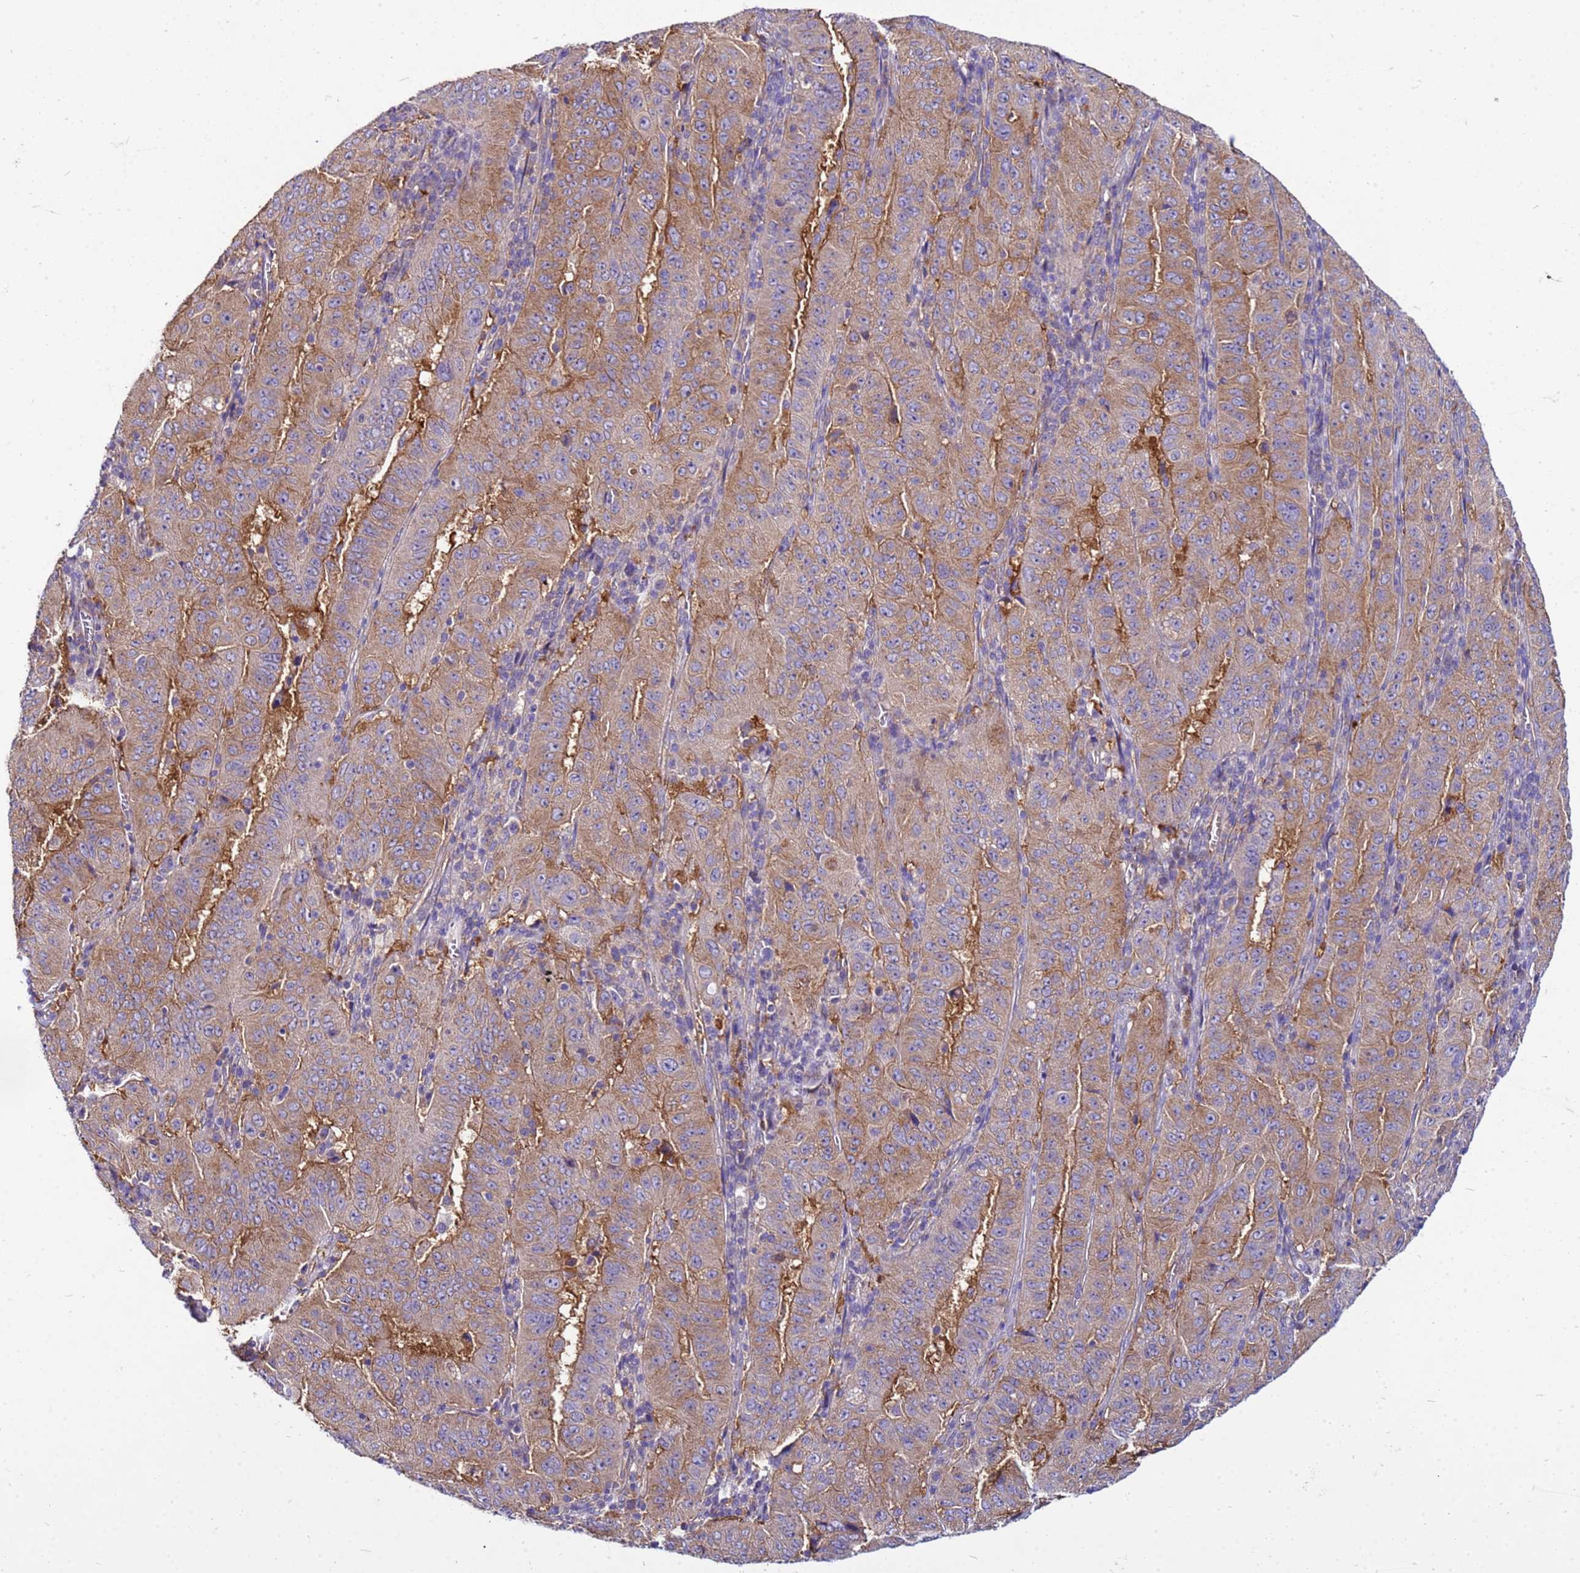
{"staining": {"intensity": "weak", "quantity": "25%-75%", "location": "cytoplasmic/membranous"}, "tissue": "pancreatic cancer", "cell_type": "Tumor cells", "image_type": "cancer", "snomed": [{"axis": "morphology", "description": "Adenocarcinoma, NOS"}, {"axis": "topography", "description": "Pancreas"}], "caption": "A brown stain shows weak cytoplasmic/membranous positivity of a protein in human pancreatic cancer (adenocarcinoma) tumor cells.", "gene": "PKD1", "patient": {"sex": "male", "age": 63}}